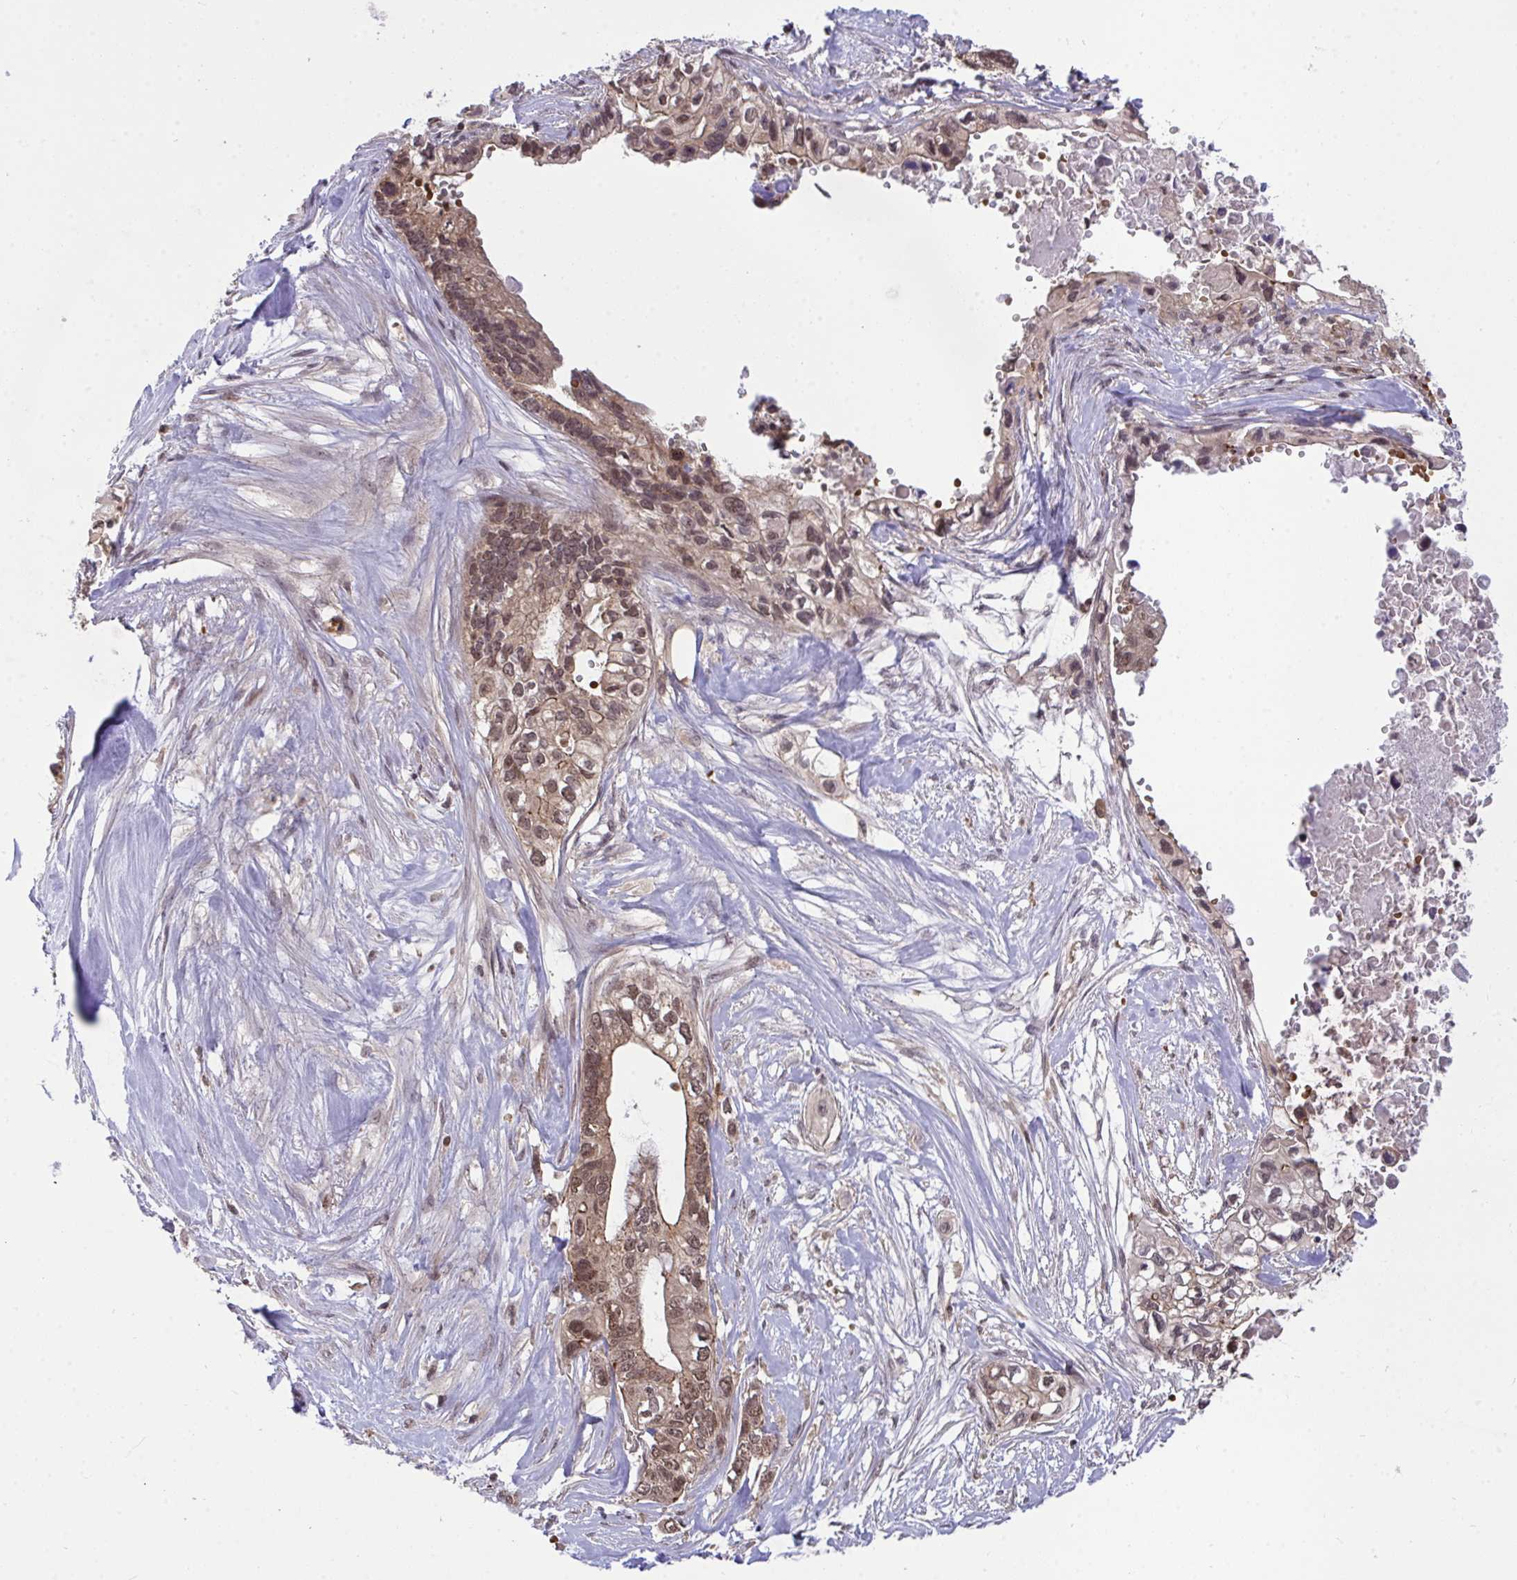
{"staining": {"intensity": "moderate", "quantity": ">75%", "location": "cytoplasmic/membranous,nuclear"}, "tissue": "pancreatic cancer", "cell_type": "Tumor cells", "image_type": "cancer", "snomed": [{"axis": "morphology", "description": "Adenocarcinoma, NOS"}, {"axis": "topography", "description": "Pancreas"}], "caption": "About >75% of tumor cells in pancreatic cancer (adenocarcinoma) display moderate cytoplasmic/membranous and nuclear protein expression as visualized by brown immunohistochemical staining.", "gene": "PPP1CA", "patient": {"sex": "female", "age": 63}}